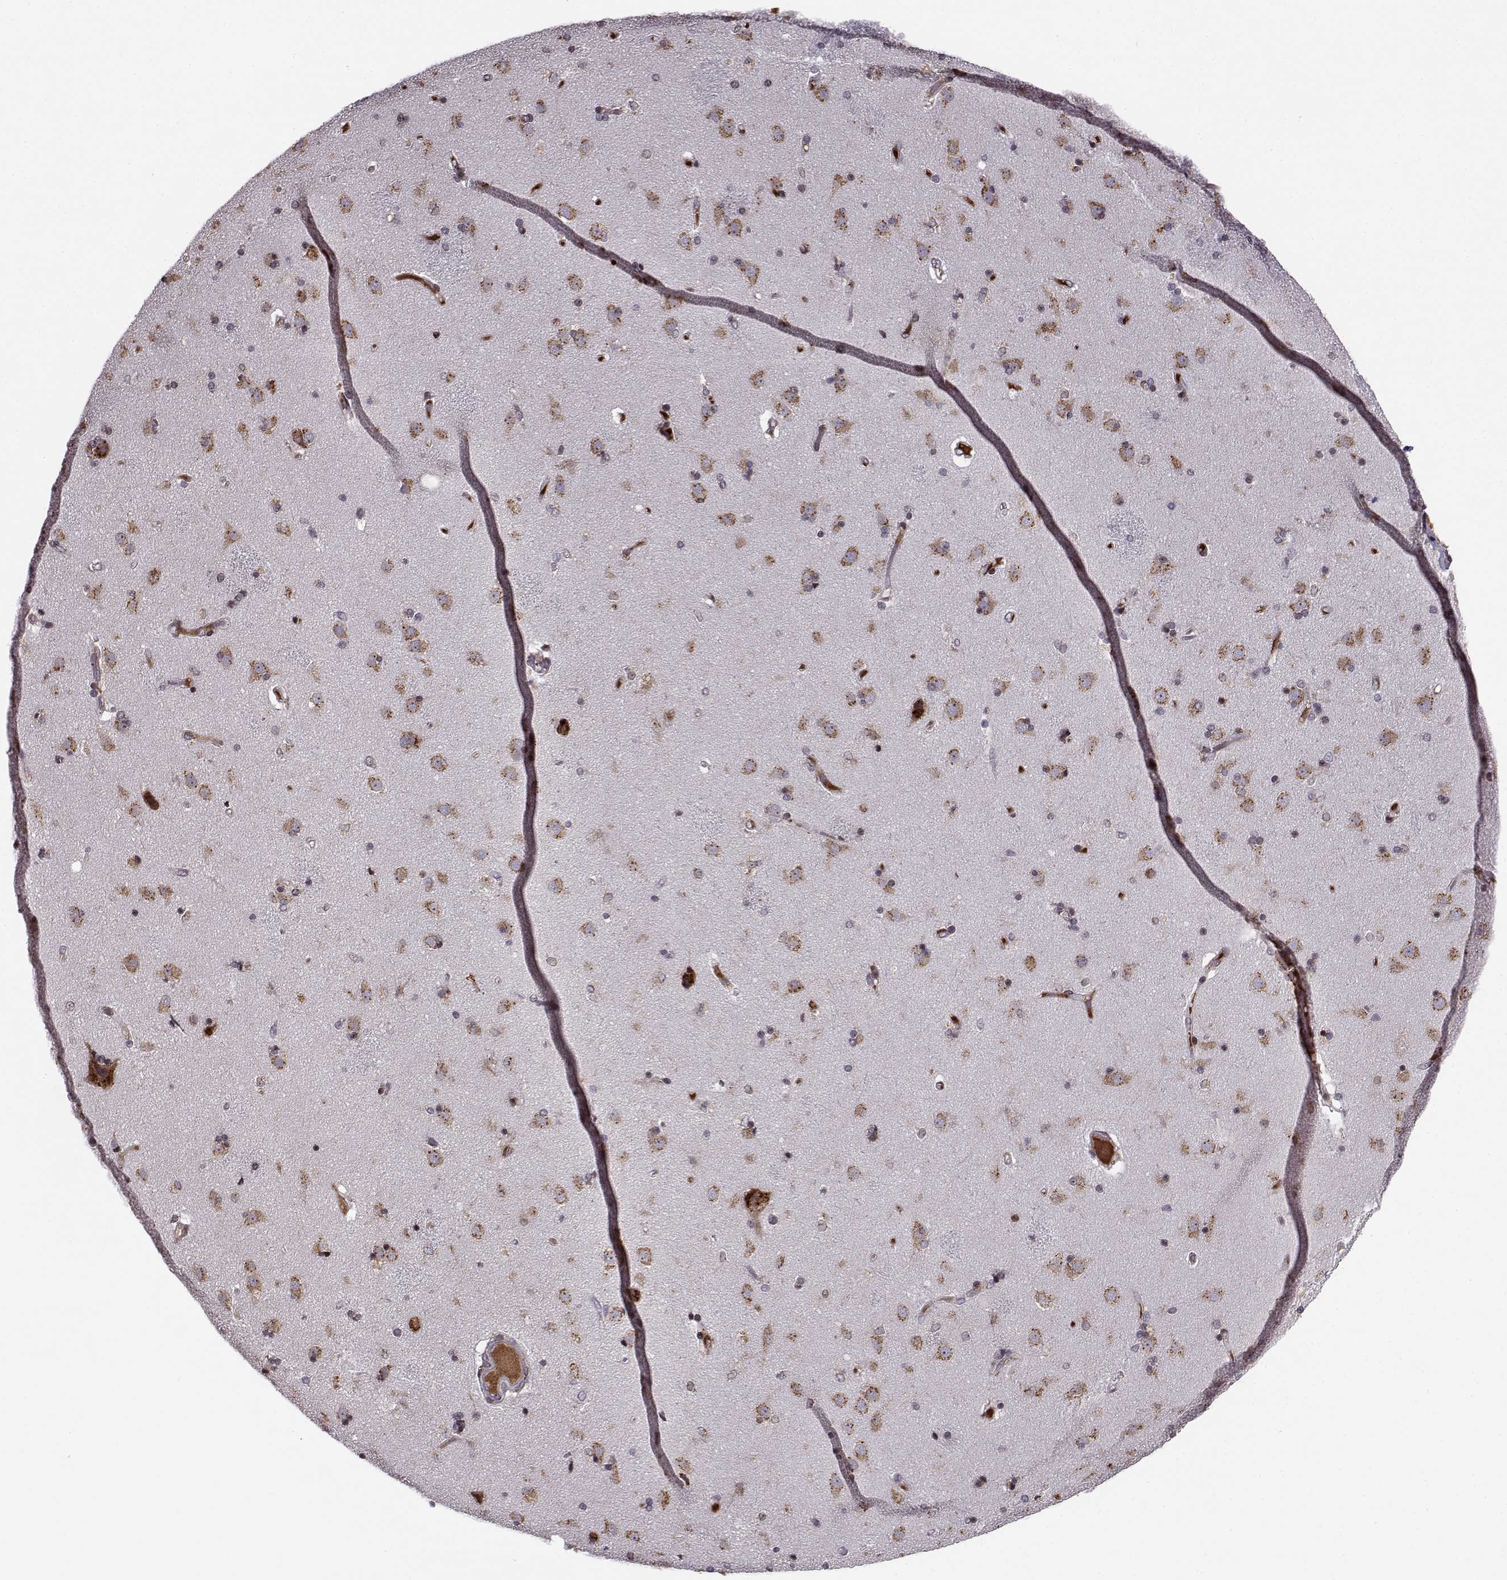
{"staining": {"intensity": "negative", "quantity": "none", "location": "none"}, "tissue": "caudate", "cell_type": "Glial cells", "image_type": "normal", "snomed": [{"axis": "morphology", "description": "Normal tissue, NOS"}, {"axis": "topography", "description": "Lateral ventricle wall"}], "caption": "Immunohistochemical staining of normal human caudate shows no significant expression in glial cells.", "gene": "RPL31", "patient": {"sex": "female", "age": 71}}